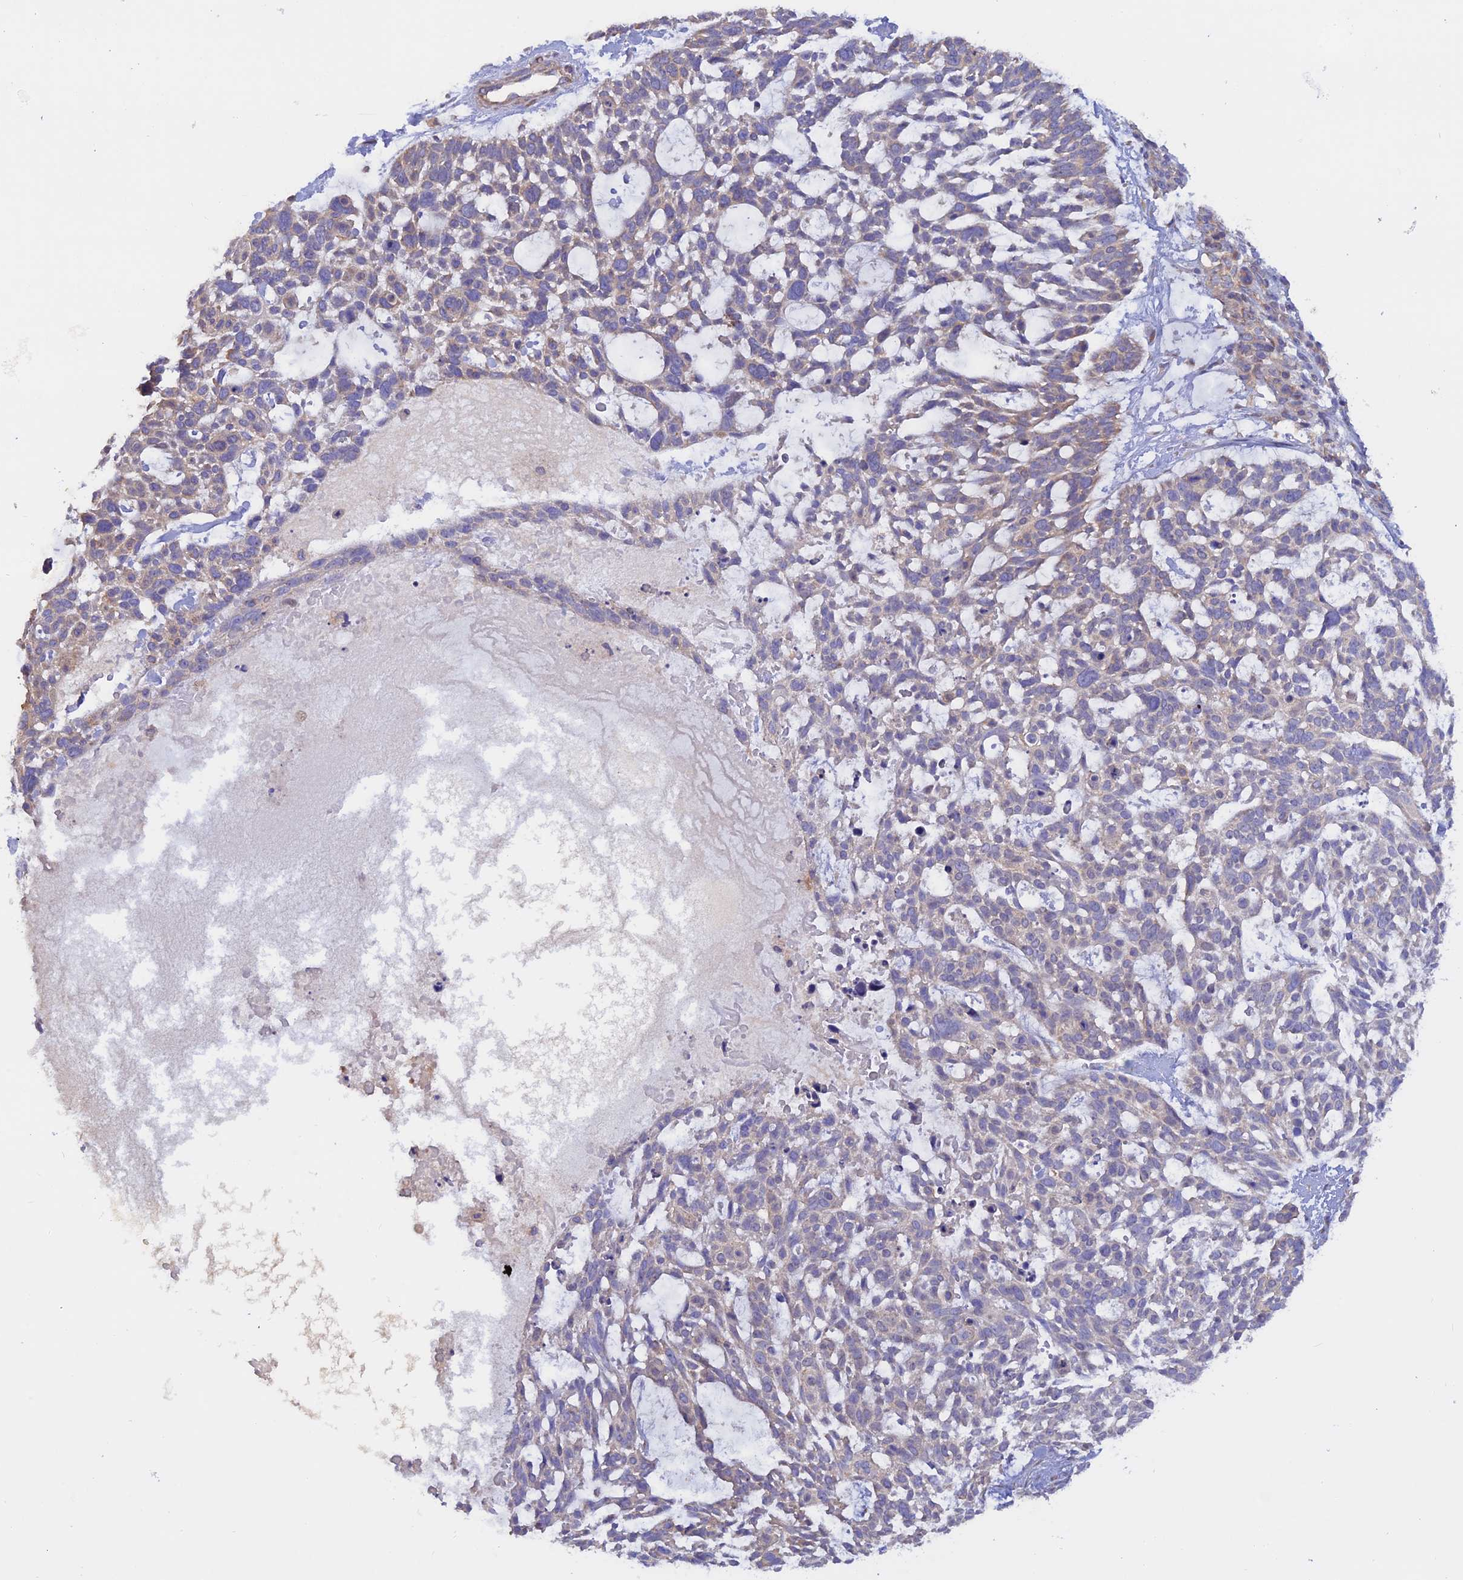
{"staining": {"intensity": "weak", "quantity": "25%-75%", "location": "cytoplasmic/membranous"}, "tissue": "skin cancer", "cell_type": "Tumor cells", "image_type": "cancer", "snomed": [{"axis": "morphology", "description": "Basal cell carcinoma"}, {"axis": "topography", "description": "Skin"}], "caption": "Skin basal cell carcinoma stained with immunohistochemistry exhibits weak cytoplasmic/membranous staining in about 25%-75% of tumor cells.", "gene": "HYCC1", "patient": {"sex": "male", "age": 88}}